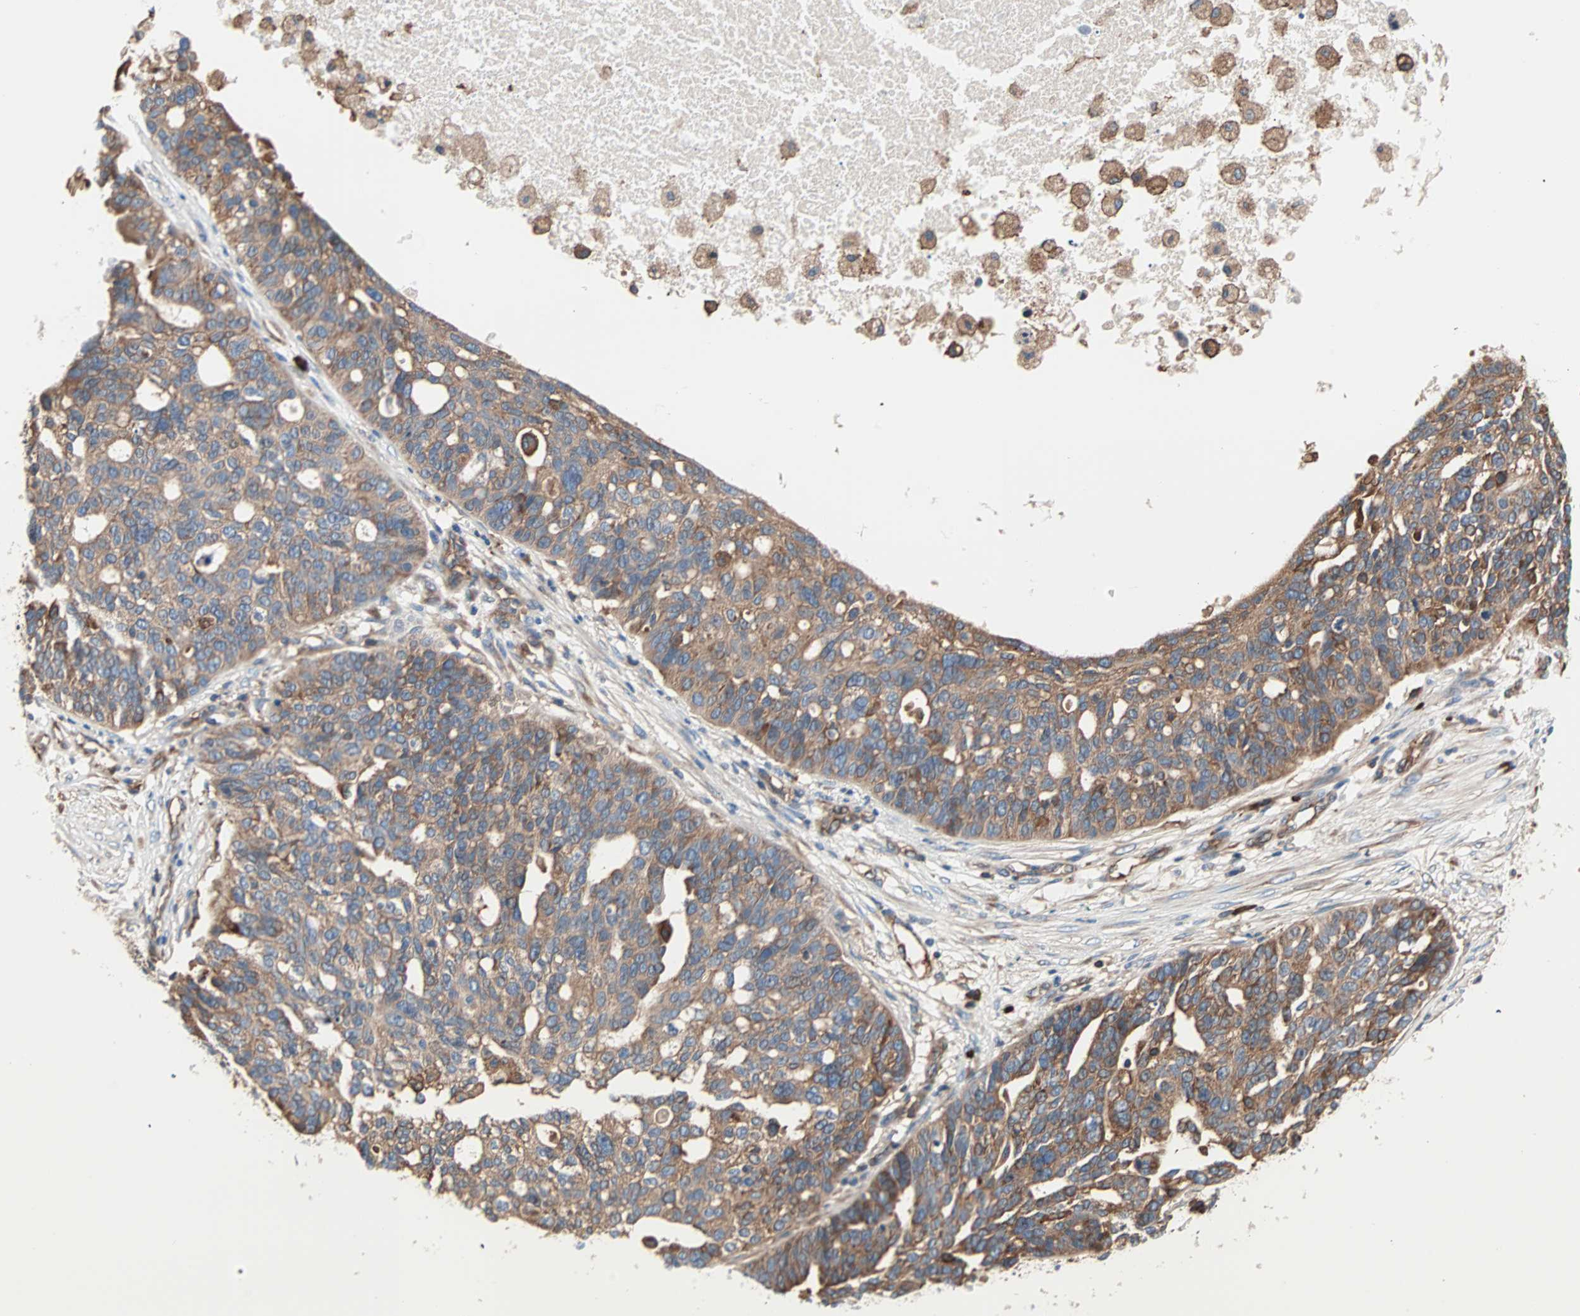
{"staining": {"intensity": "moderate", "quantity": ">75%", "location": "cytoplasmic/membranous"}, "tissue": "ovarian cancer", "cell_type": "Tumor cells", "image_type": "cancer", "snomed": [{"axis": "morphology", "description": "Cystadenocarcinoma, serous, NOS"}, {"axis": "topography", "description": "Ovary"}], "caption": "Immunohistochemical staining of ovarian cancer (serous cystadenocarcinoma) exhibits medium levels of moderate cytoplasmic/membranous expression in about >75% of tumor cells.", "gene": "EEF2", "patient": {"sex": "female", "age": 59}}